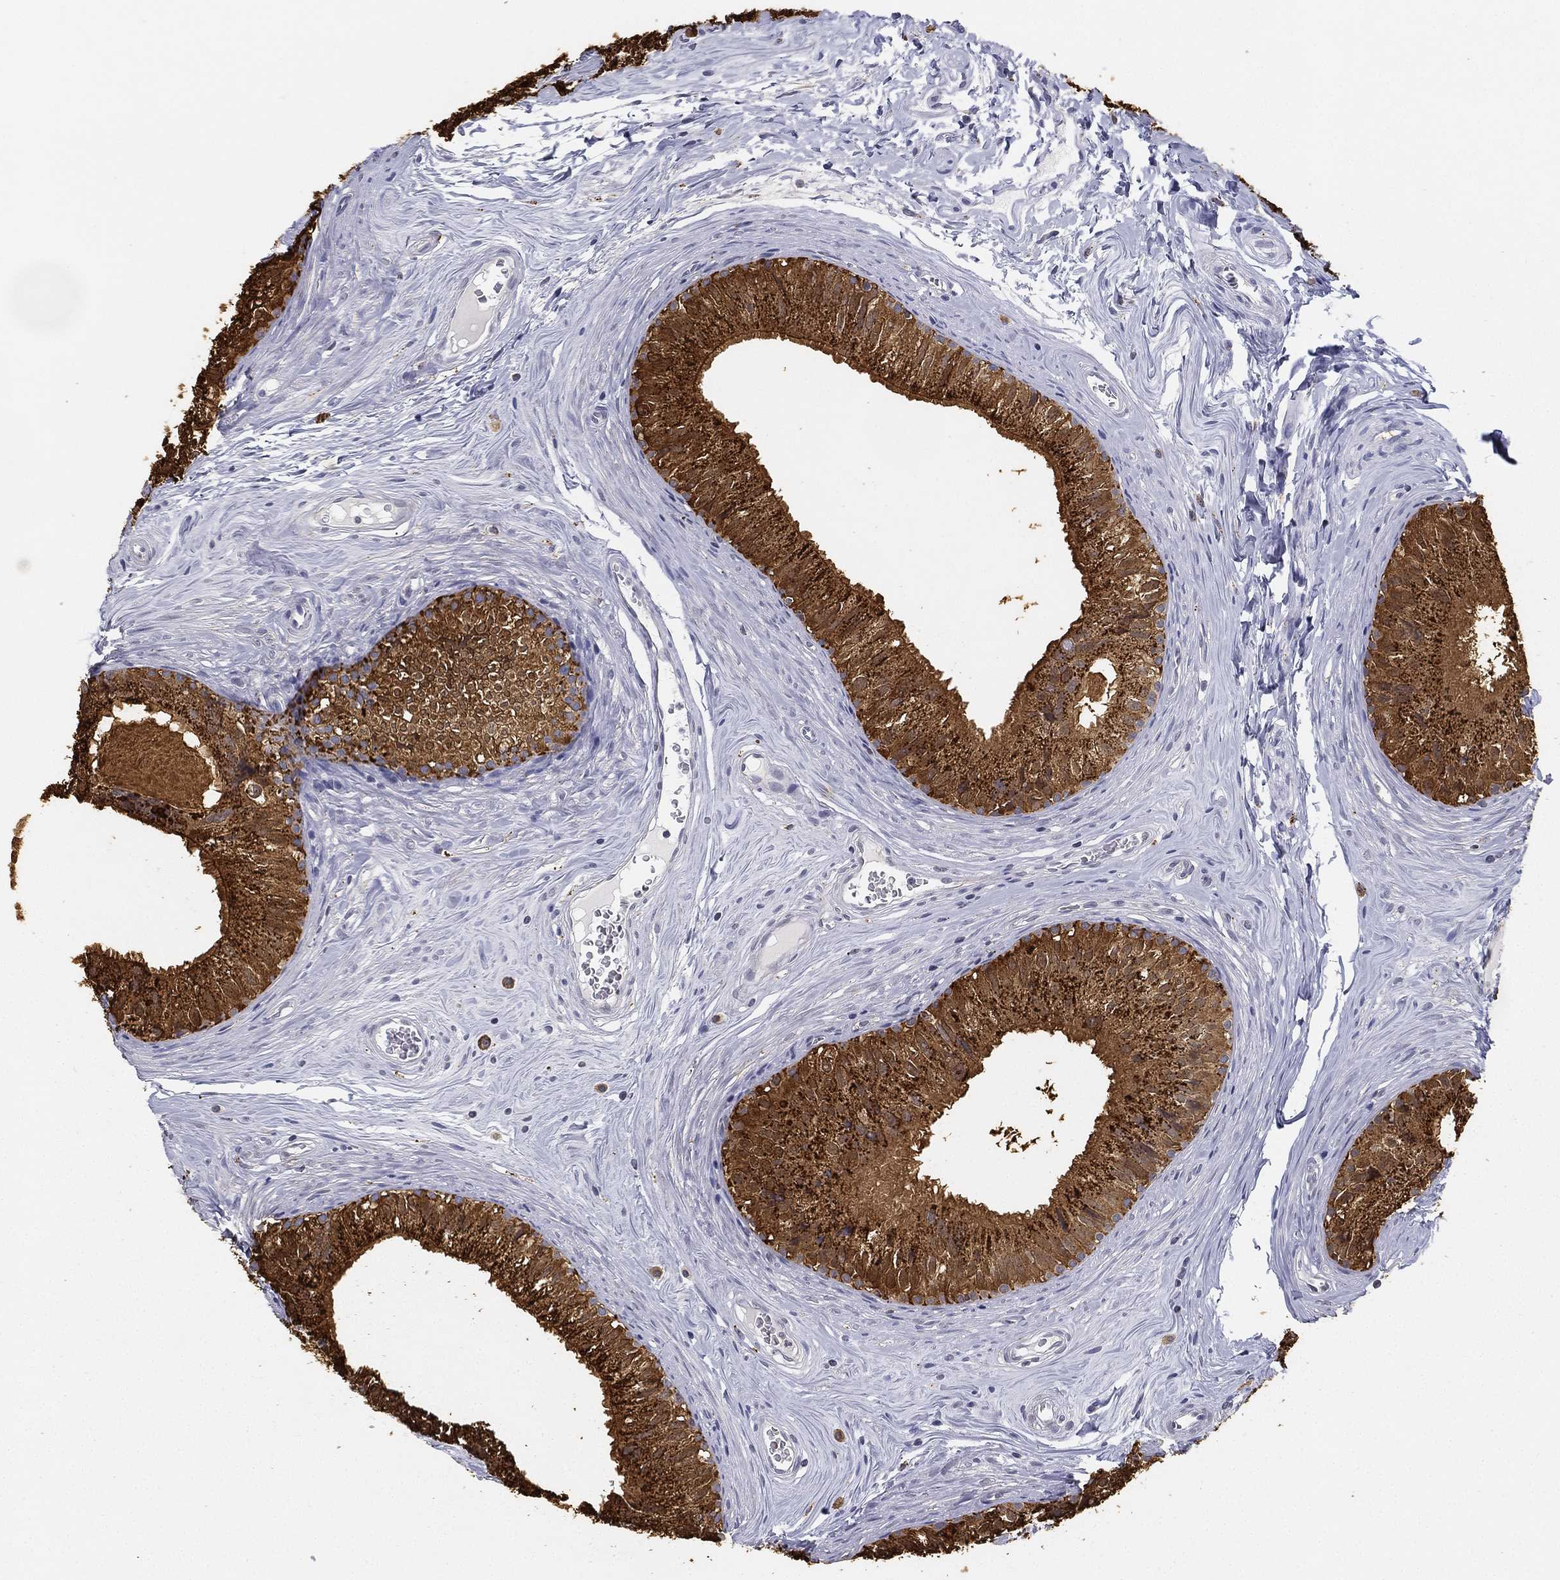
{"staining": {"intensity": "strong", "quantity": ">75%", "location": "cytoplasmic/membranous"}, "tissue": "epididymis", "cell_type": "Glandular cells", "image_type": "normal", "snomed": [{"axis": "morphology", "description": "Normal tissue, NOS"}, {"axis": "topography", "description": "Epididymis"}], "caption": "Immunohistochemical staining of normal epididymis exhibits >75% levels of strong cytoplasmic/membranous protein expression in approximately >75% of glandular cells. The staining was performed using DAB, with brown indicating positive protein expression. Nuclei are stained blue with hematoxylin.", "gene": "NPC2", "patient": {"sex": "male", "age": 52}}